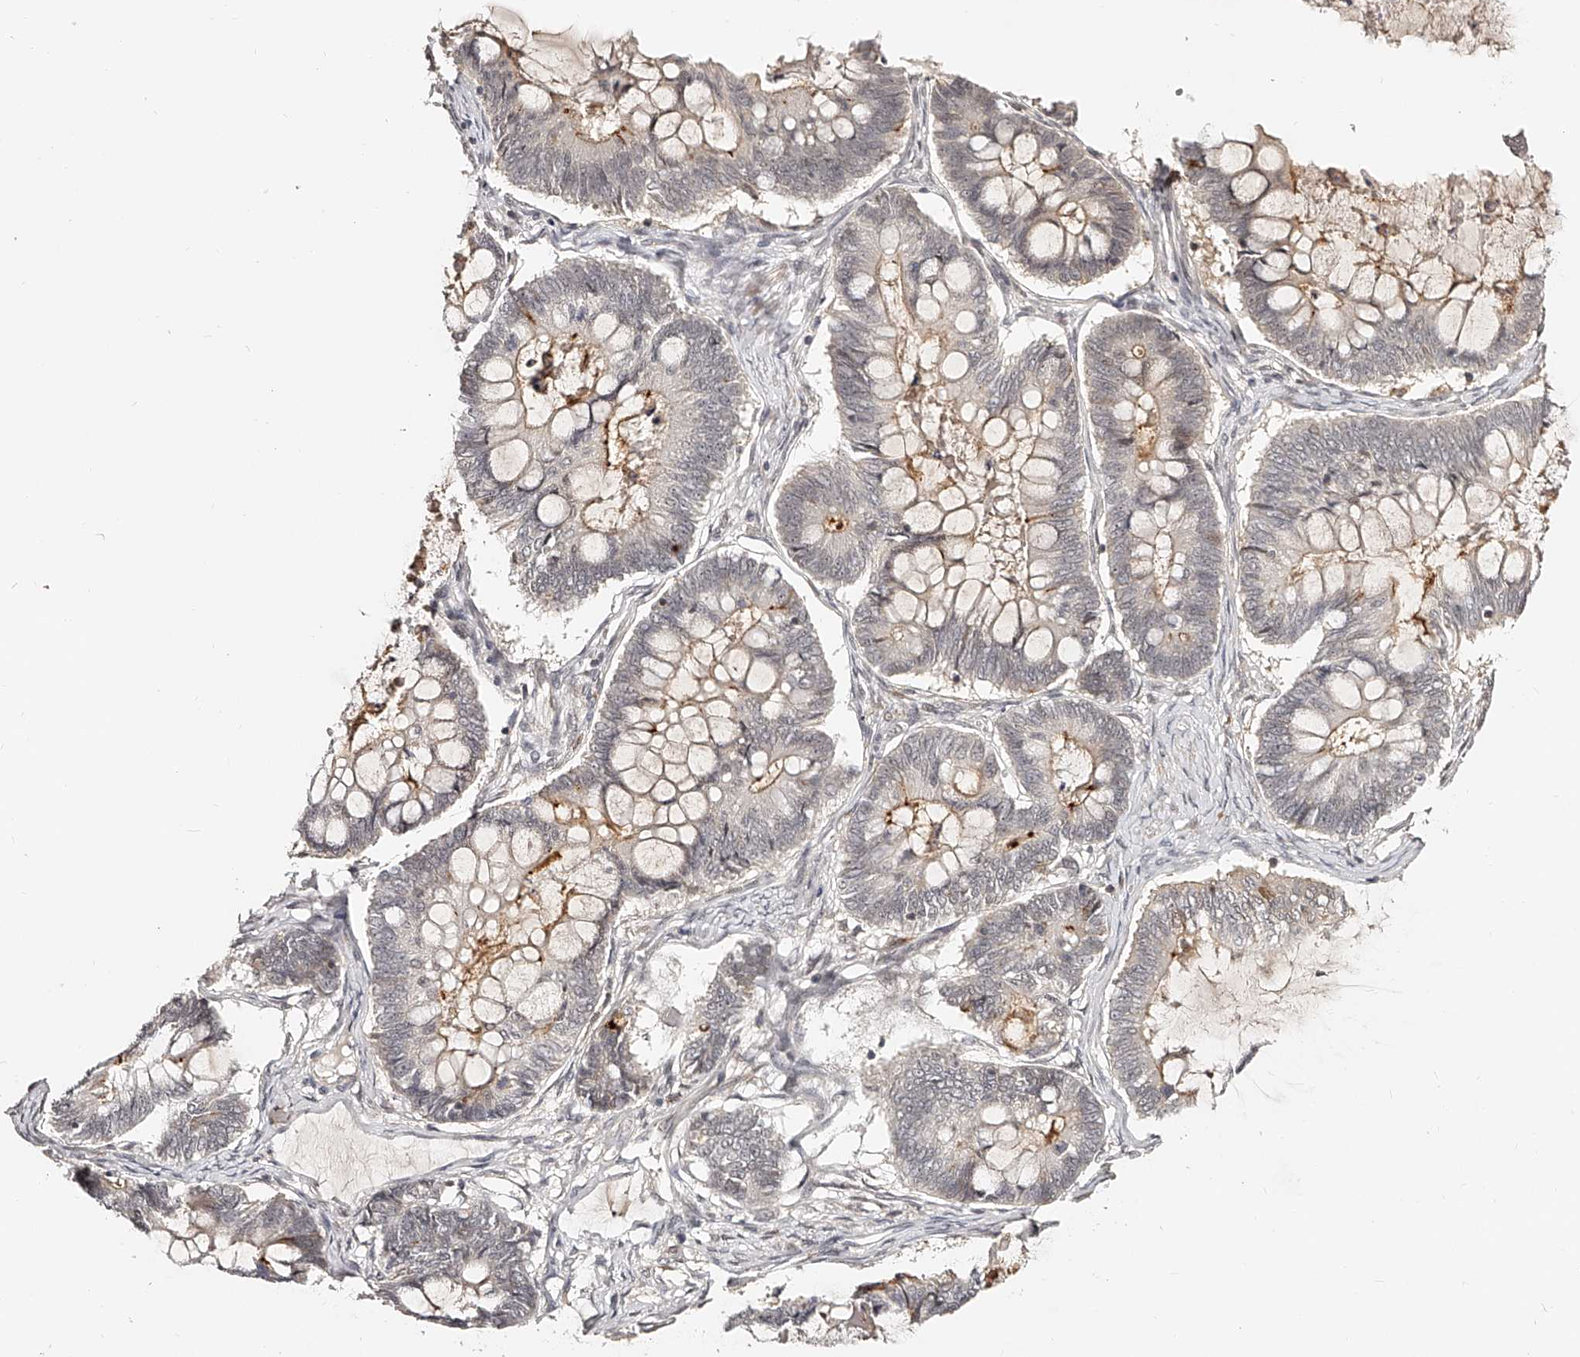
{"staining": {"intensity": "moderate", "quantity": "<25%", "location": "cytoplasmic/membranous"}, "tissue": "ovarian cancer", "cell_type": "Tumor cells", "image_type": "cancer", "snomed": [{"axis": "morphology", "description": "Cystadenocarcinoma, mucinous, NOS"}, {"axis": "topography", "description": "Ovary"}], "caption": "Immunohistochemistry (IHC) (DAB (3,3'-diaminobenzidine)) staining of human ovarian cancer shows moderate cytoplasmic/membranous protein staining in approximately <25% of tumor cells.", "gene": "ZNF789", "patient": {"sex": "female", "age": 61}}